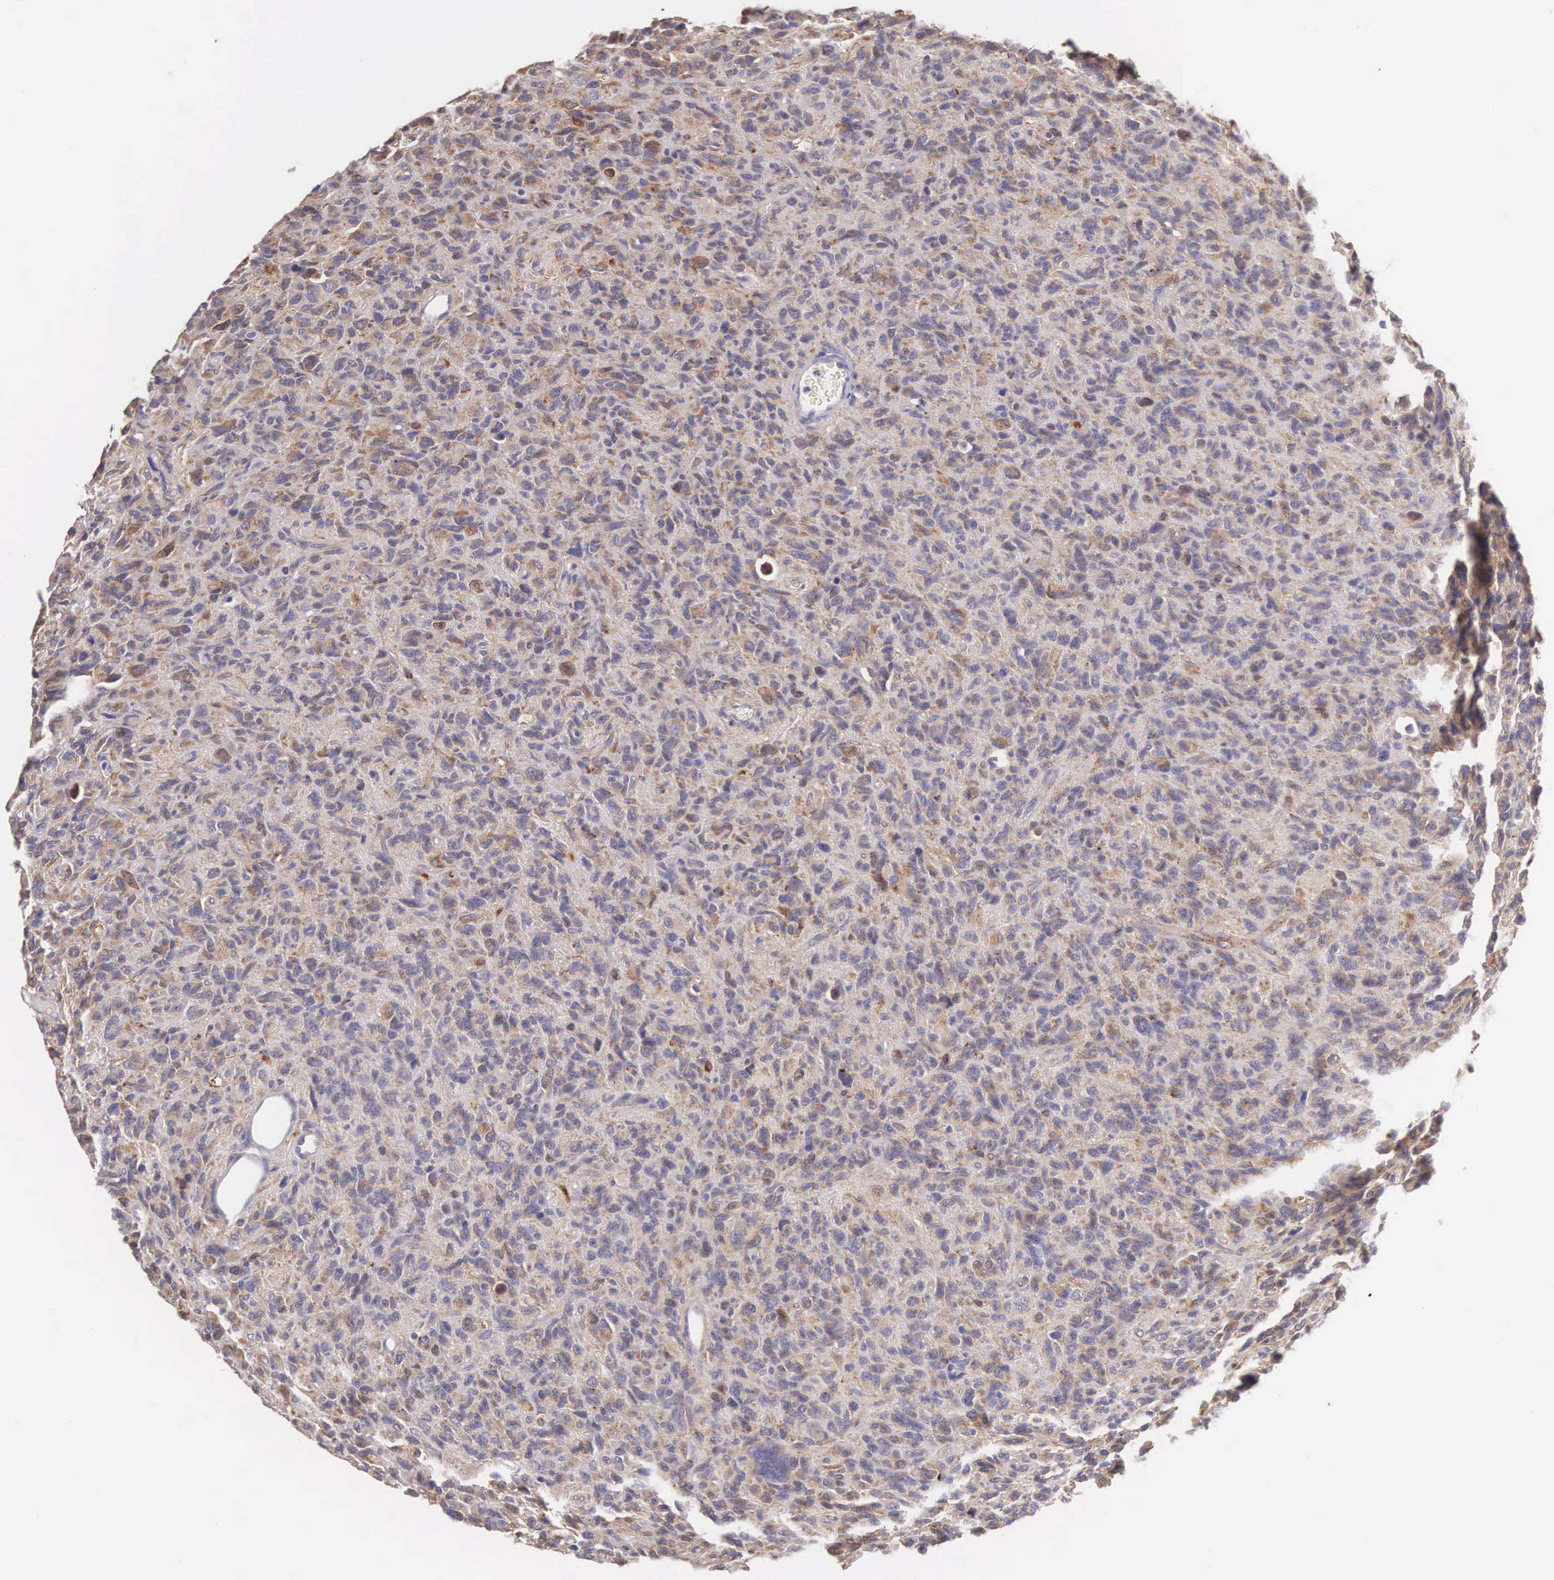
{"staining": {"intensity": "moderate", "quantity": ">75%", "location": "cytoplasmic/membranous"}, "tissue": "glioma", "cell_type": "Tumor cells", "image_type": "cancer", "snomed": [{"axis": "morphology", "description": "Glioma, malignant, High grade"}, {"axis": "topography", "description": "Brain"}], "caption": "Human malignant high-grade glioma stained with a protein marker displays moderate staining in tumor cells.", "gene": "NSDHL", "patient": {"sex": "female", "age": 60}}